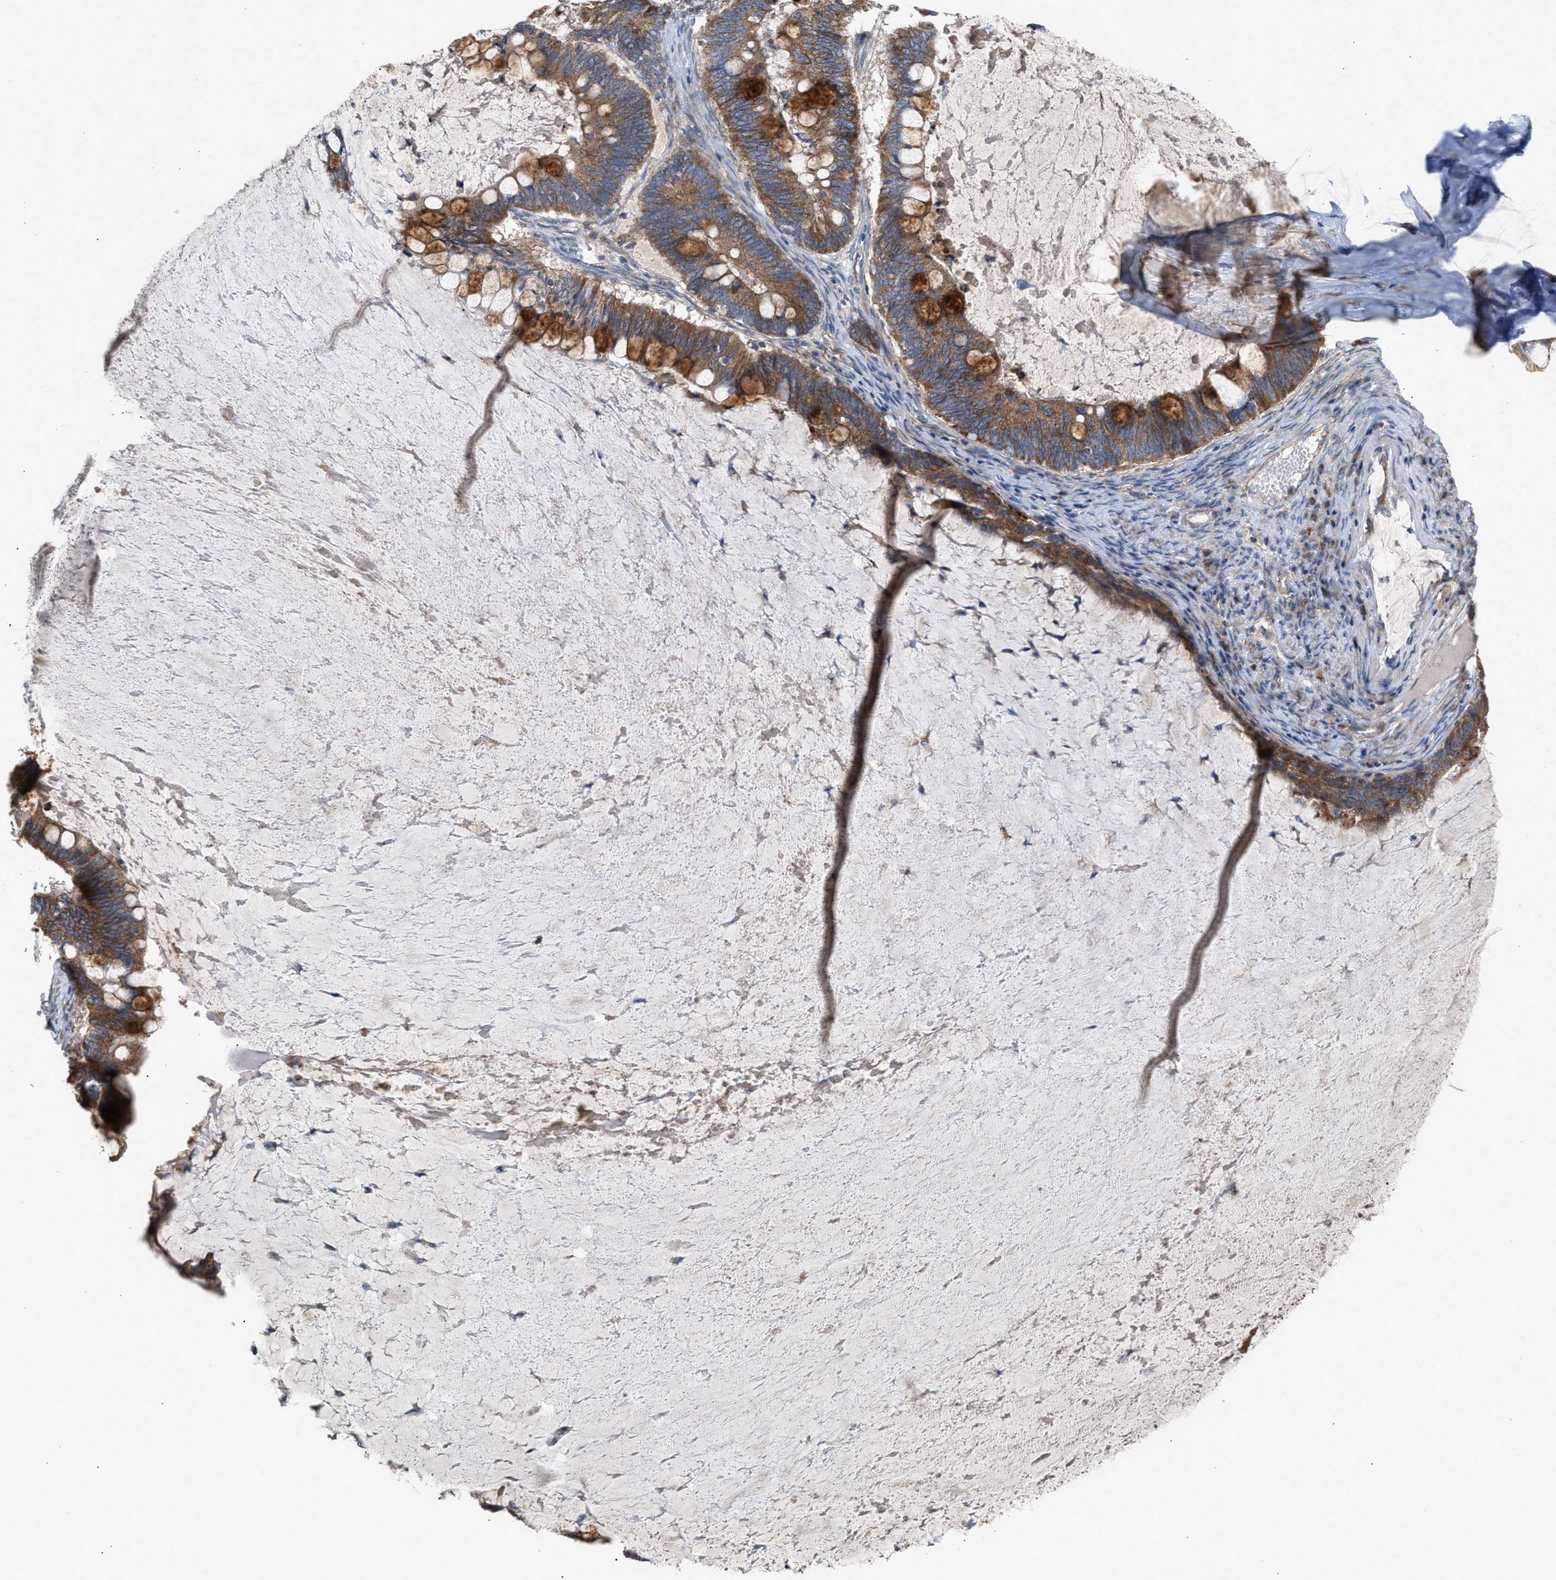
{"staining": {"intensity": "strong", "quantity": ">75%", "location": "cytoplasmic/membranous"}, "tissue": "ovarian cancer", "cell_type": "Tumor cells", "image_type": "cancer", "snomed": [{"axis": "morphology", "description": "Cystadenocarcinoma, mucinous, NOS"}, {"axis": "topography", "description": "Ovary"}], "caption": "Immunohistochemistry (IHC) of human ovarian mucinous cystadenocarcinoma shows high levels of strong cytoplasmic/membranous expression in about >75% of tumor cells.", "gene": "OXSM", "patient": {"sex": "female", "age": 61}}